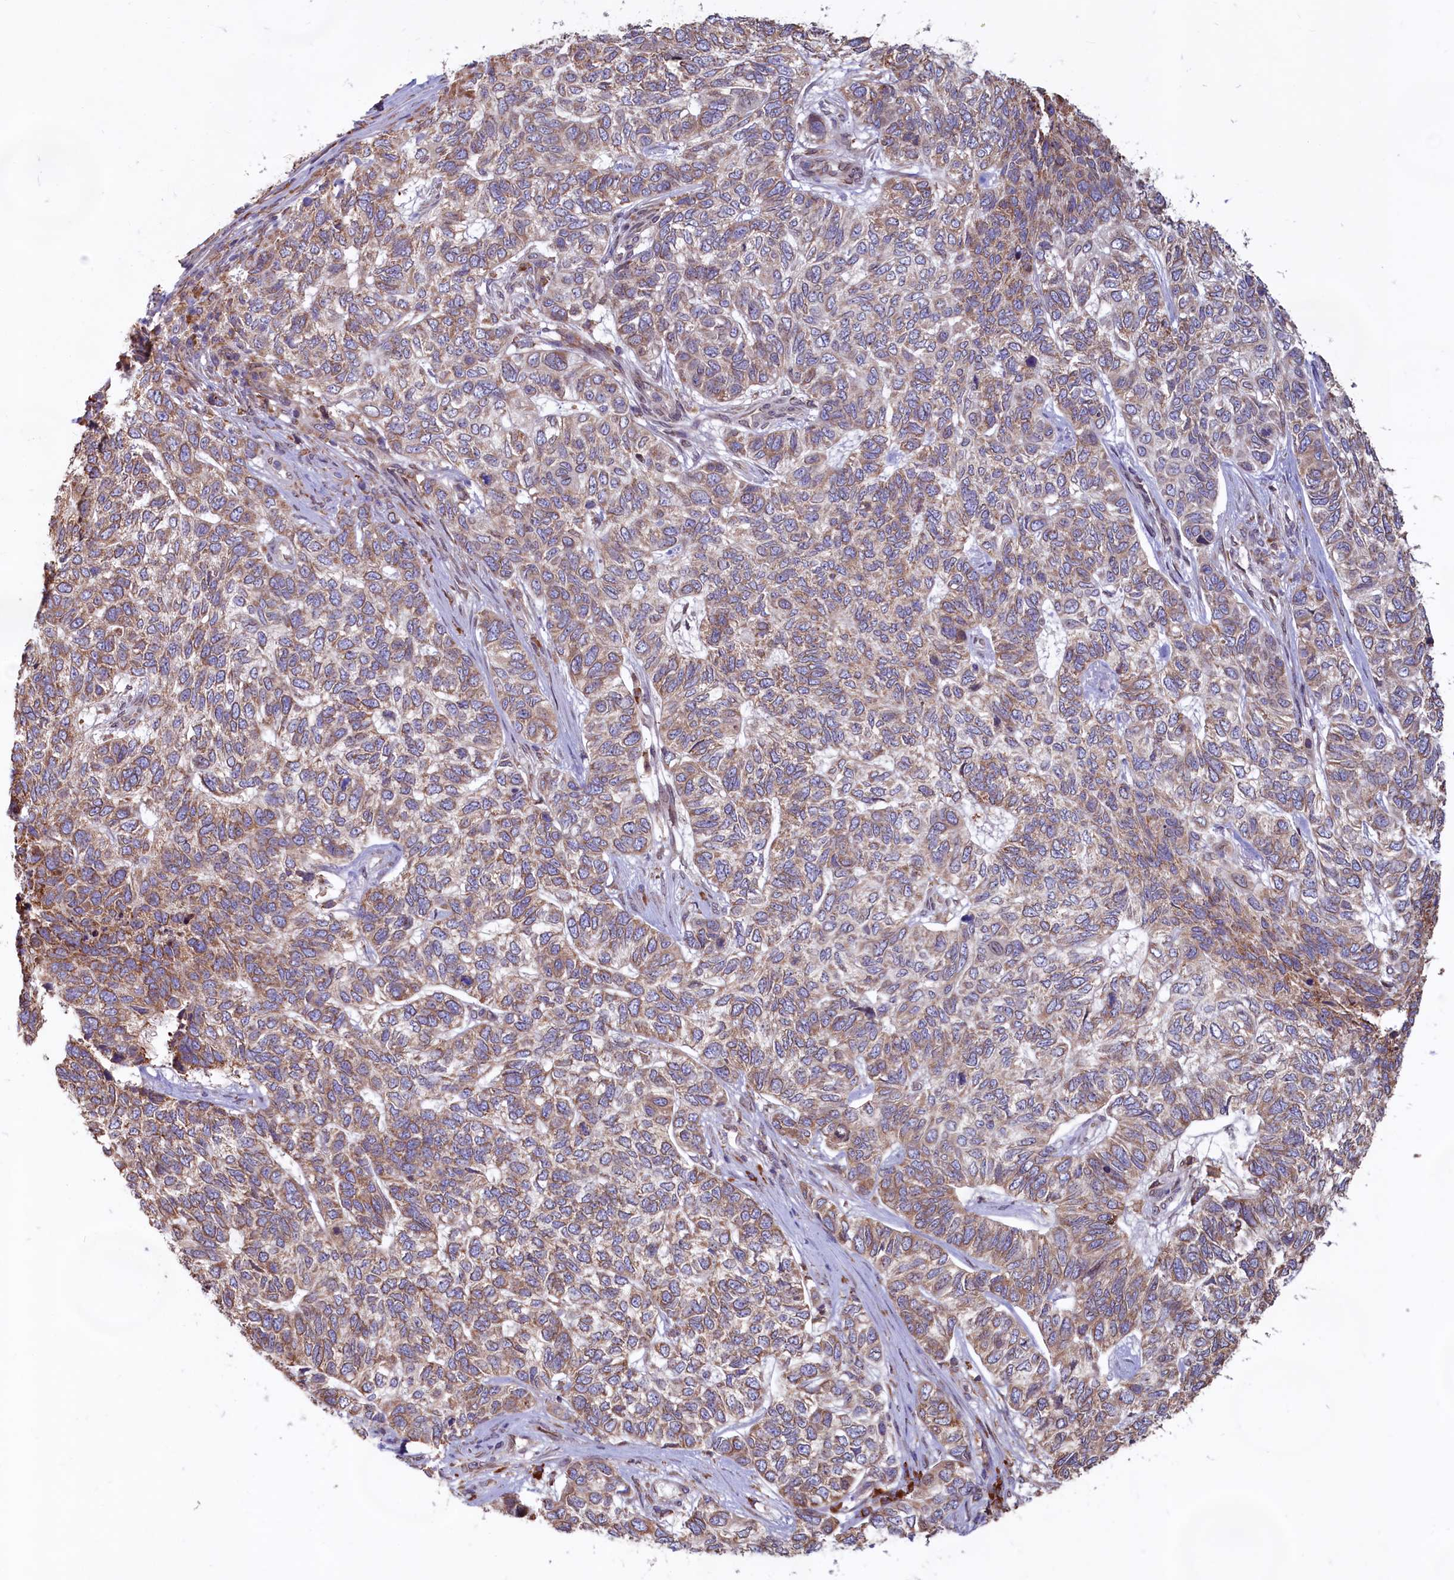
{"staining": {"intensity": "moderate", "quantity": "25%-75%", "location": "cytoplasmic/membranous"}, "tissue": "skin cancer", "cell_type": "Tumor cells", "image_type": "cancer", "snomed": [{"axis": "morphology", "description": "Basal cell carcinoma"}, {"axis": "topography", "description": "Skin"}], "caption": "Skin cancer (basal cell carcinoma) stained for a protein (brown) shows moderate cytoplasmic/membranous positive staining in approximately 25%-75% of tumor cells.", "gene": "TBC1D19", "patient": {"sex": "female", "age": 65}}